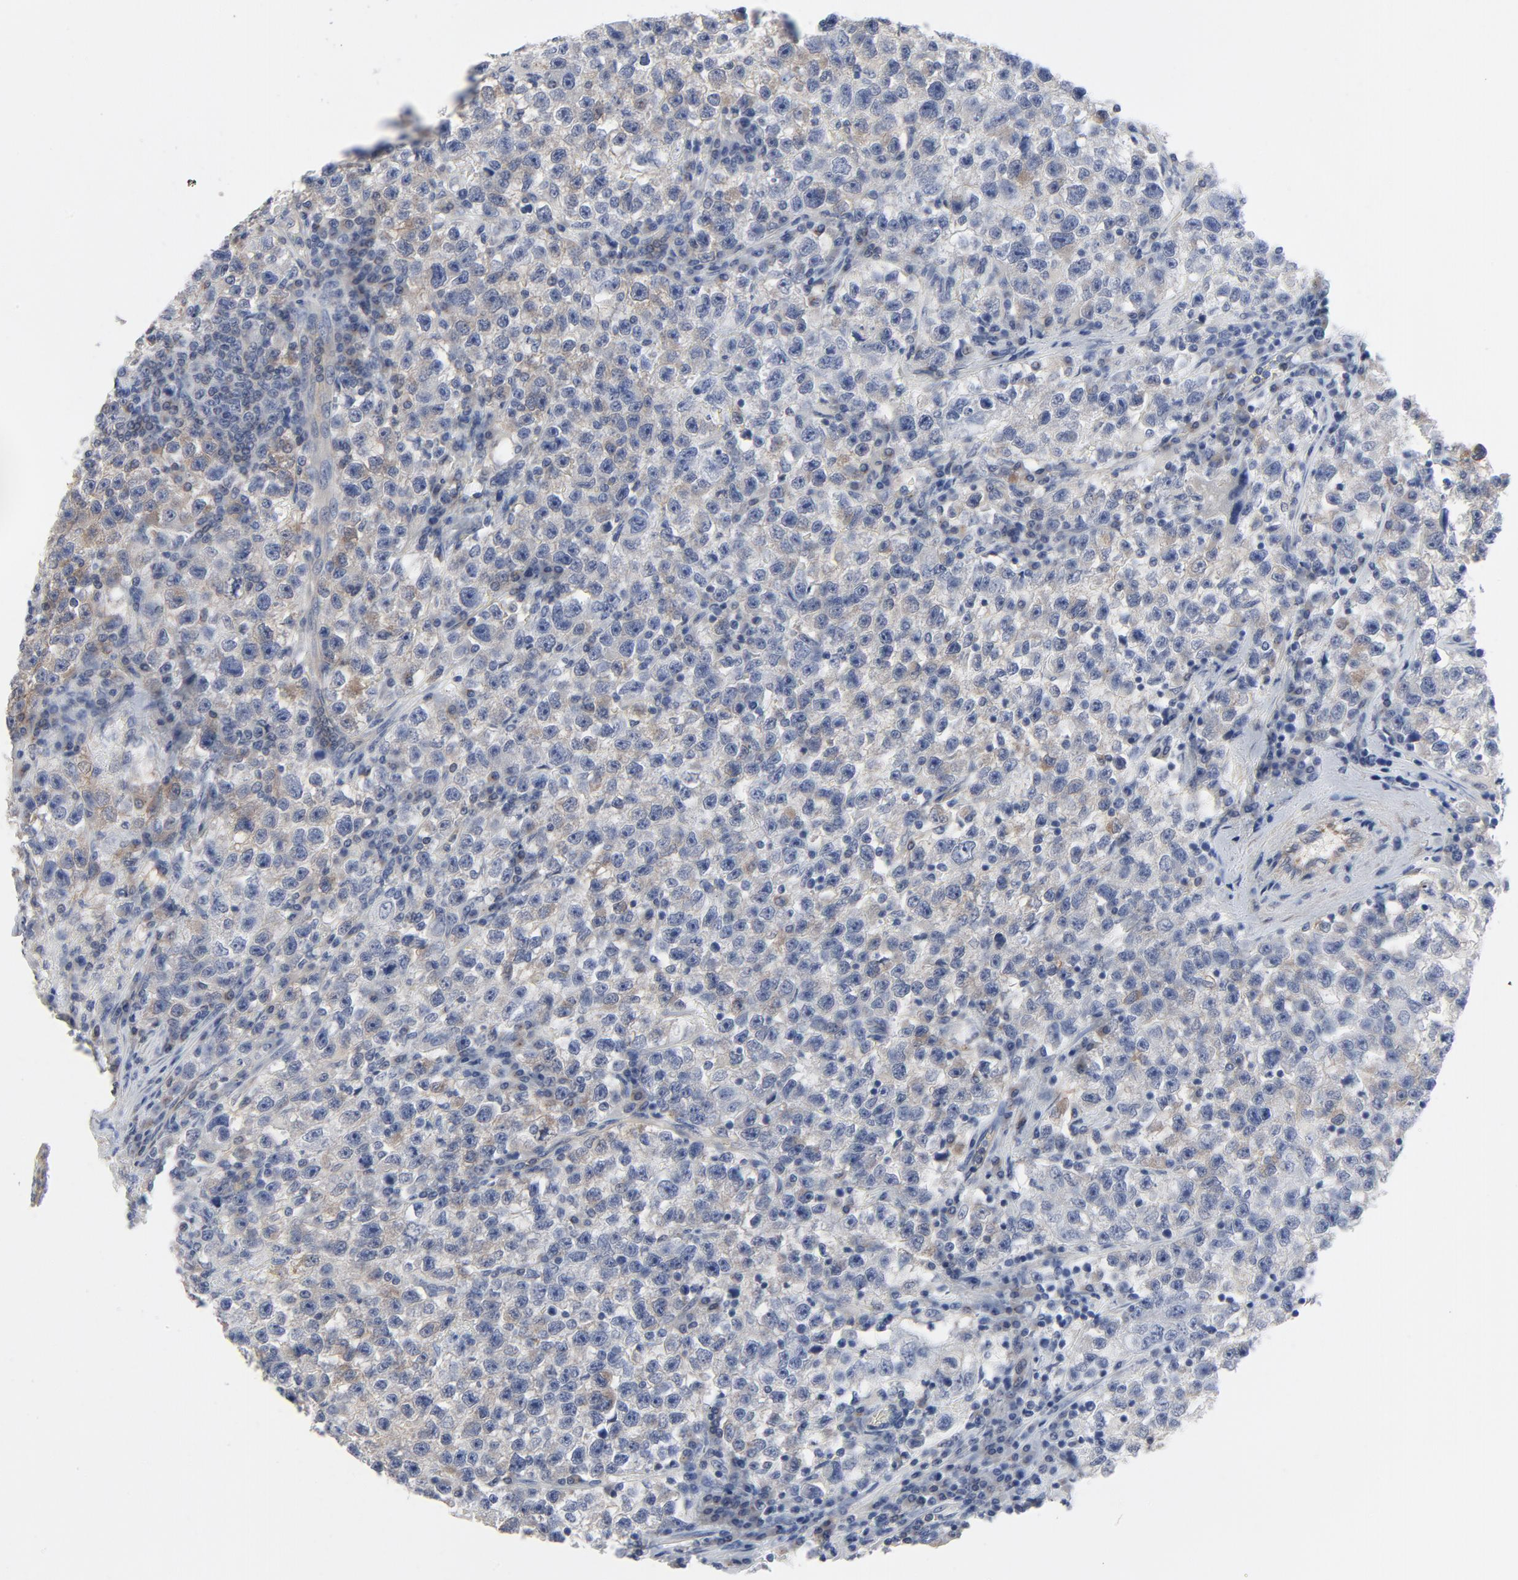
{"staining": {"intensity": "moderate", "quantity": "<25%", "location": "cytoplasmic/membranous"}, "tissue": "testis cancer", "cell_type": "Tumor cells", "image_type": "cancer", "snomed": [{"axis": "morphology", "description": "Seminoma, NOS"}, {"axis": "topography", "description": "Testis"}], "caption": "The immunohistochemical stain highlights moderate cytoplasmic/membranous staining in tumor cells of testis cancer tissue.", "gene": "DYNLT3", "patient": {"sex": "male", "age": 22}}